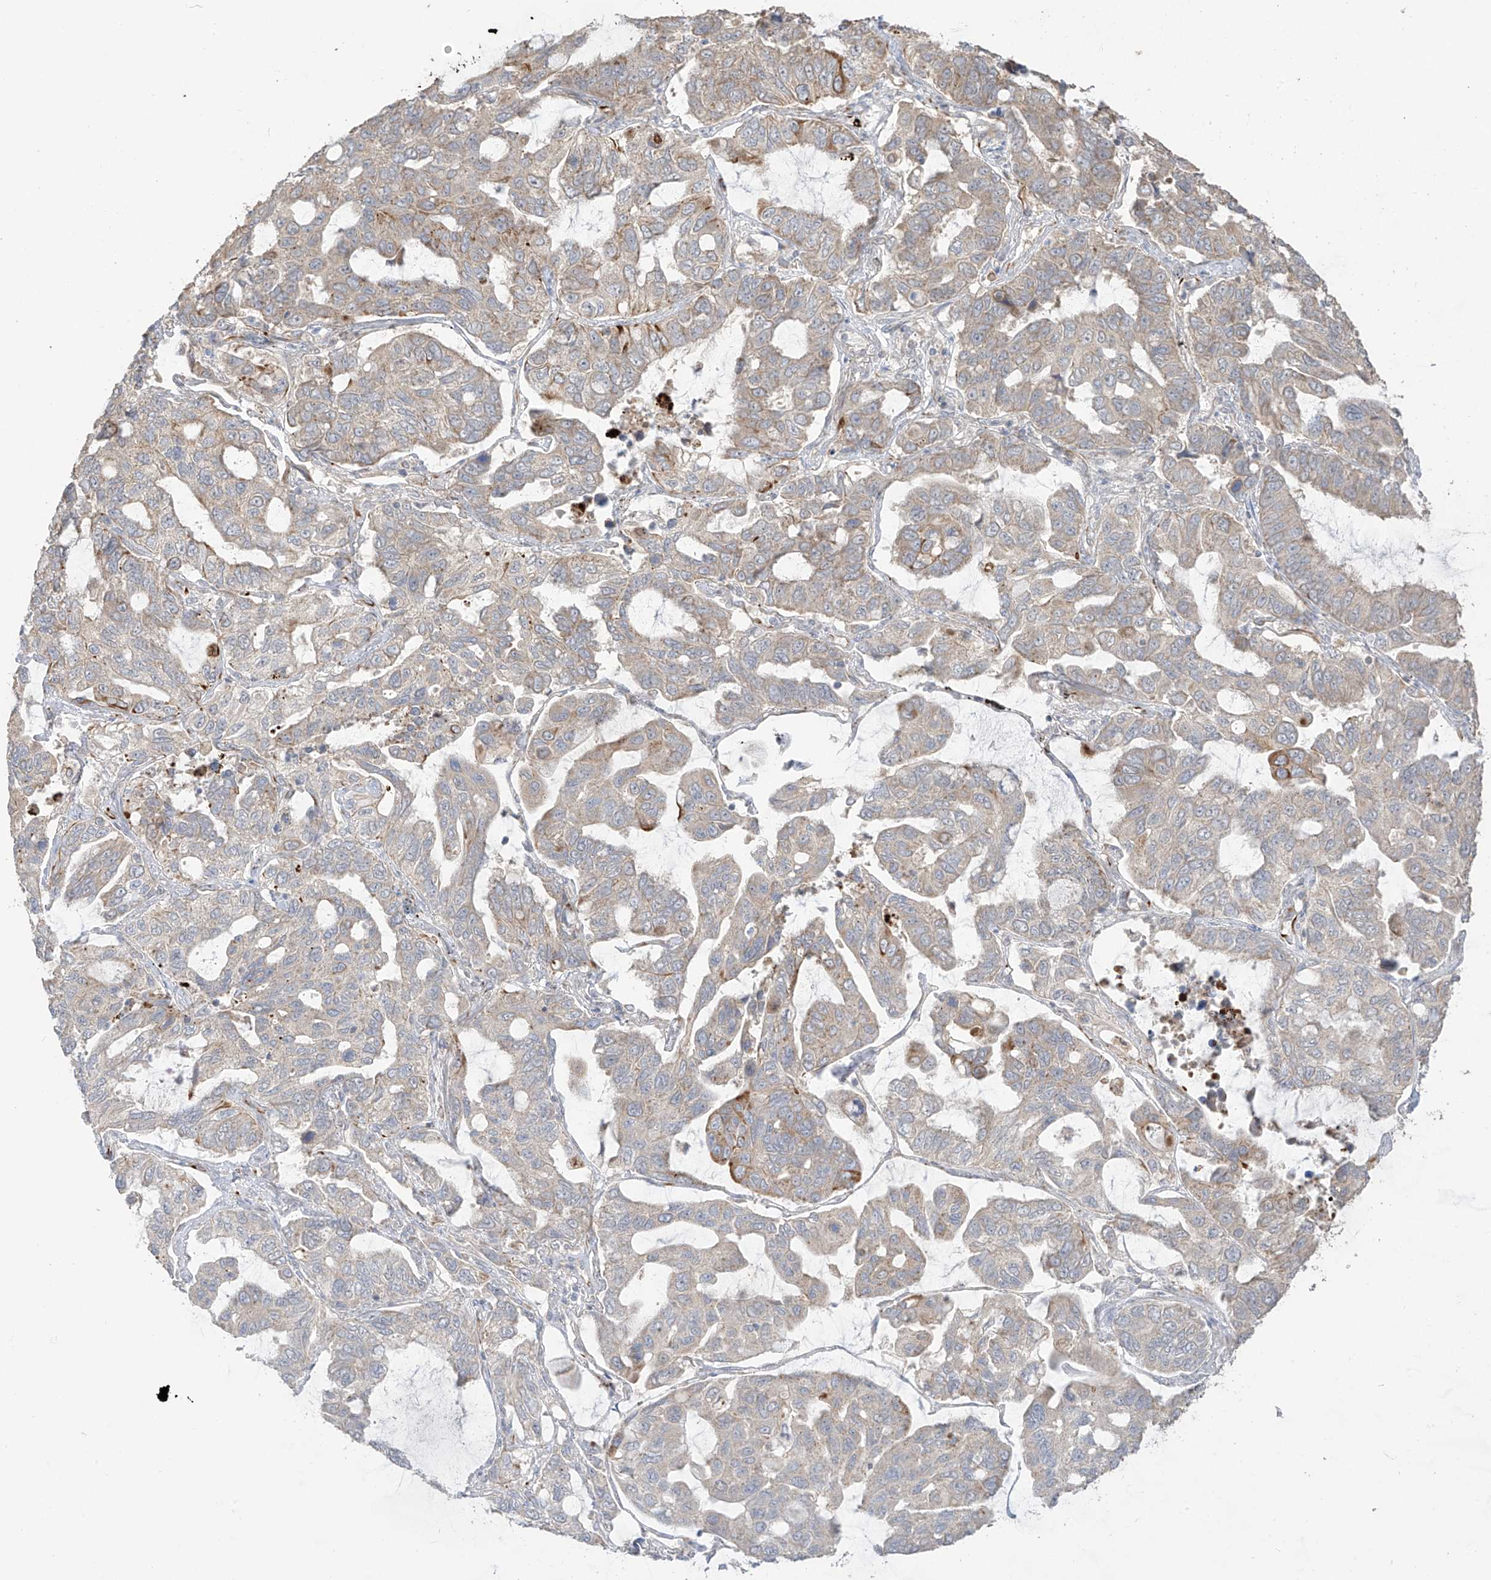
{"staining": {"intensity": "moderate", "quantity": "<25%", "location": "cytoplasmic/membranous"}, "tissue": "lung cancer", "cell_type": "Tumor cells", "image_type": "cancer", "snomed": [{"axis": "morphology", "description": "Adenocarcinoma, NOS"}, {"axis": "topography", "description": "Lung"}], "caption": "Protein expression analysis of human adenocarcinoma (lung) reveals moderate cytoplasmic/membranous staining in about <25% of tumor cells. The staining was performed using DAB to visualize the protein expression in brown, while the nuclei were stained in blue with hematoxylin (Magnification: 20x).", "gene": "DCDC2", "patient": {"sex": "male", "age": 64}}